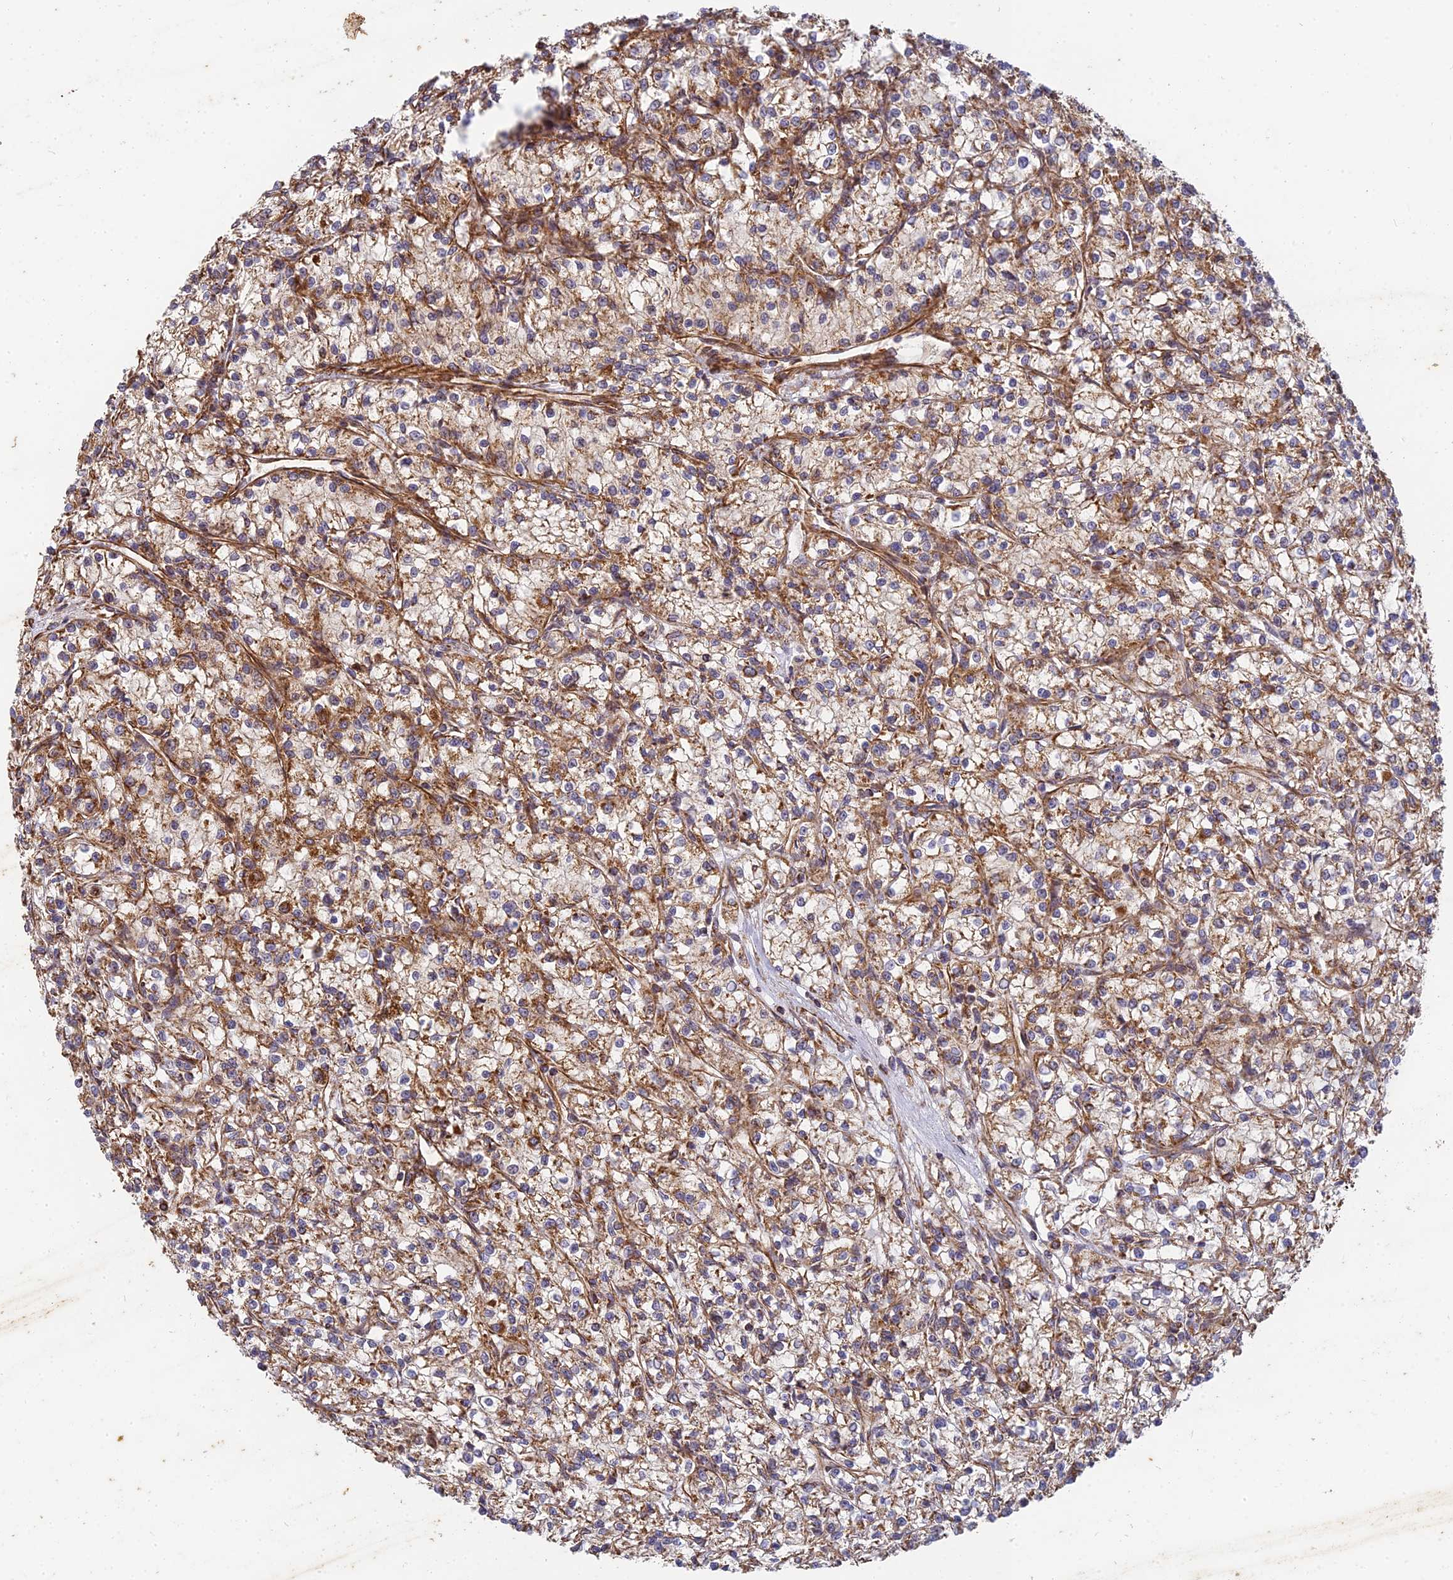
{"staining": {"intensity": "moderate", "quantity": ">75%", "location": "cytoplasmic/membranous"}, "tissue": "renal cancer", "cell_type": "Tumor cells", "image_type": "cancer", "snomed": [{"axis": "morphology", "description": "Adenocarcinoma, NOS"}, {"axis": "topography", "description": "Kidney"}], "caption": "A histopathology image of renal adenocarcinoma stained for a protein shows moderate cytoplasmic/membranous brown staining in tumor cells.", "gene": "DSTYK", "patient": {"sex": "female", "age": 59}}